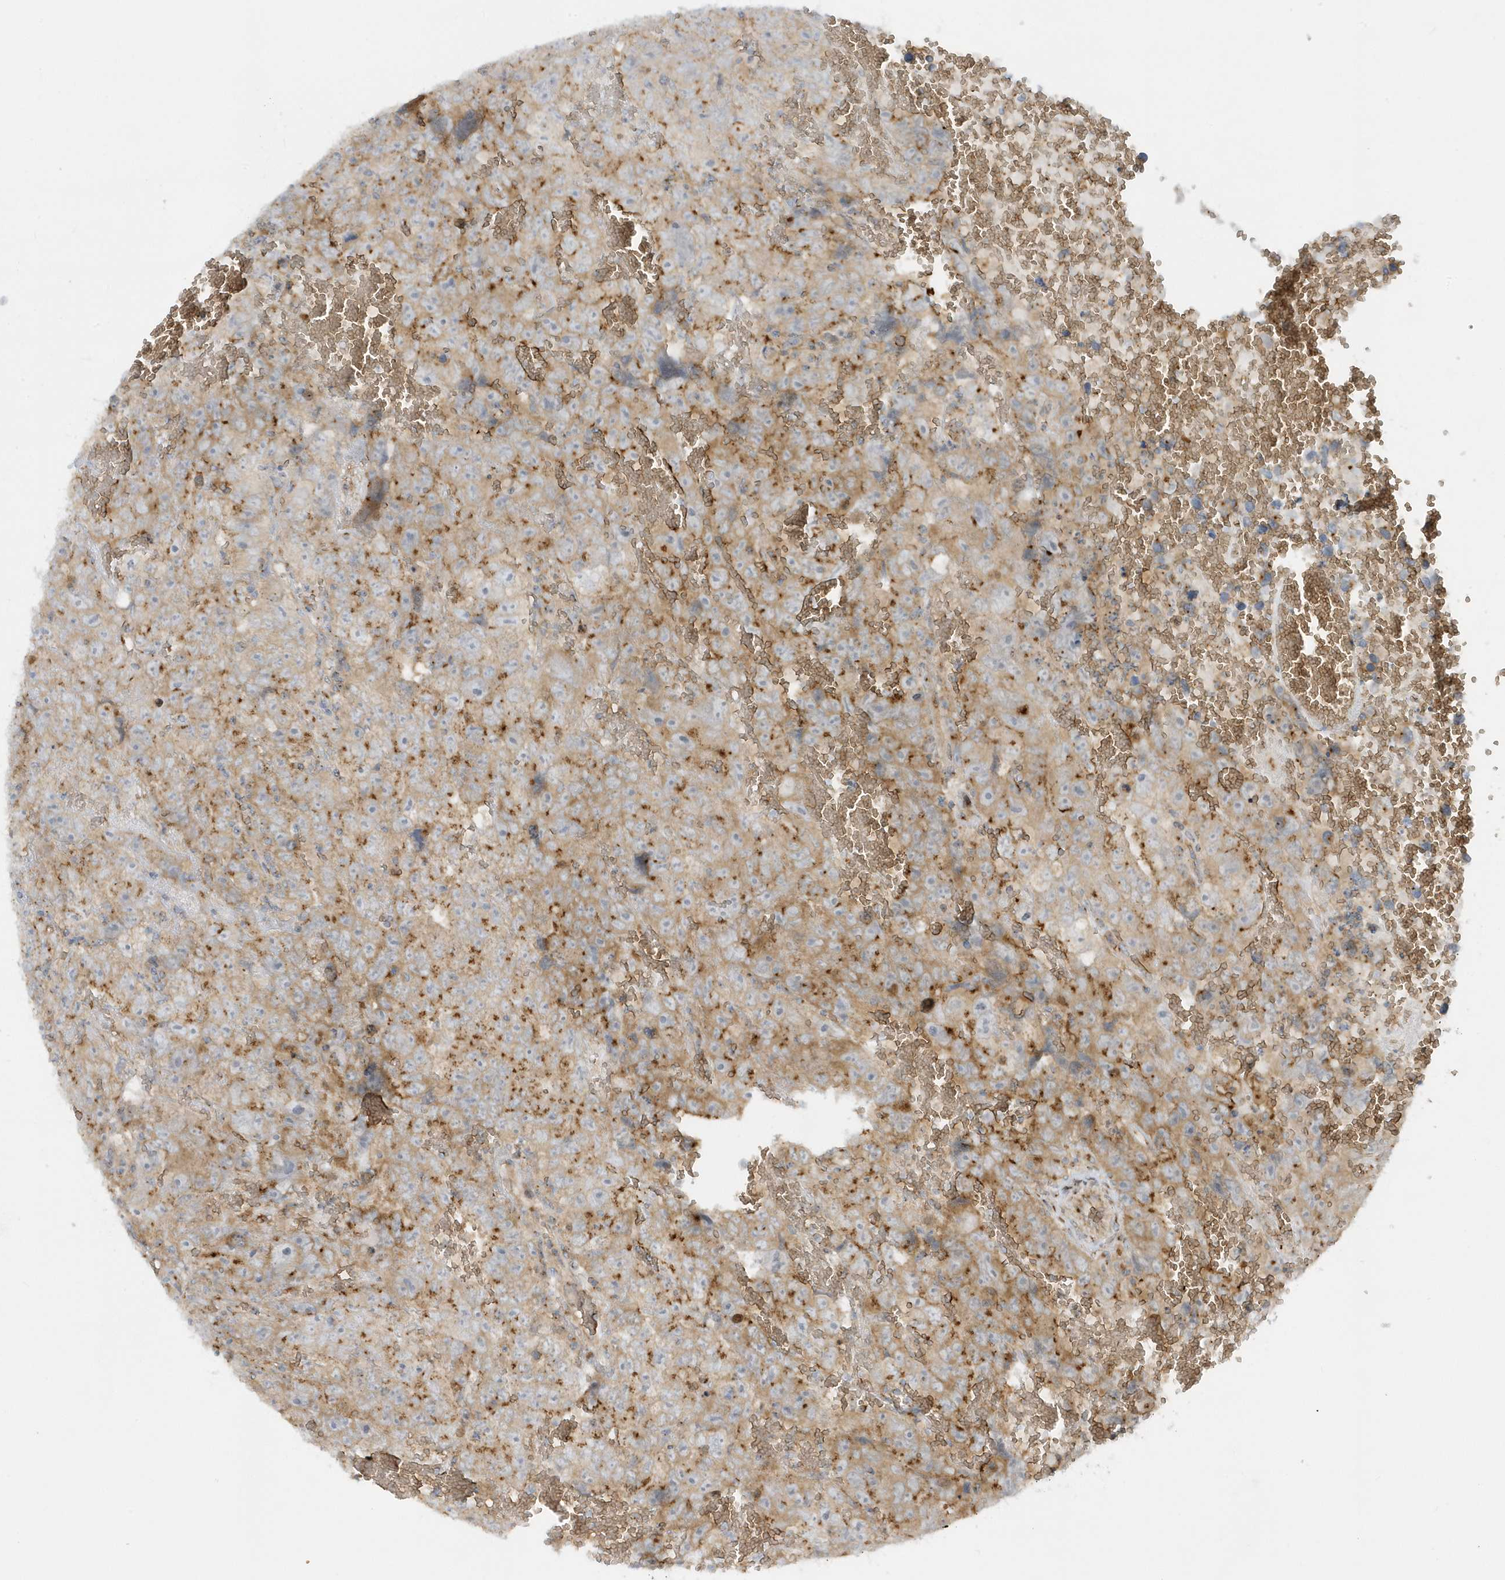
{"staining": {"intensity": "moderate", "quantity": ">75%", "location": "cytoplasmic/membranous"}, "tissue": "testis cancer", "cell_type": "Tumor cells", "image_type": "cancer", "snomed": [{"axis": "morphology", "description": "Carcinoma, Embryonal, NOS"}, {"axis": "topography", "description": "Testis"}], "caption": "High-magnification brightfield microscopy of testis embryonal carcinoma stained with DAB (3,3'-diaminobenzidine) (brown) and counterstained with hematoxylin (blue). tumor cells exhibit moderate cytoplasmic/membranous staining is present in about>75% of cells. (DAB (3,3'-diaminobenzidine) IHC with brightfield microscopy, high magnification).", "gene": "RPP40", "patient": {"sex": "male", "age": 45}}